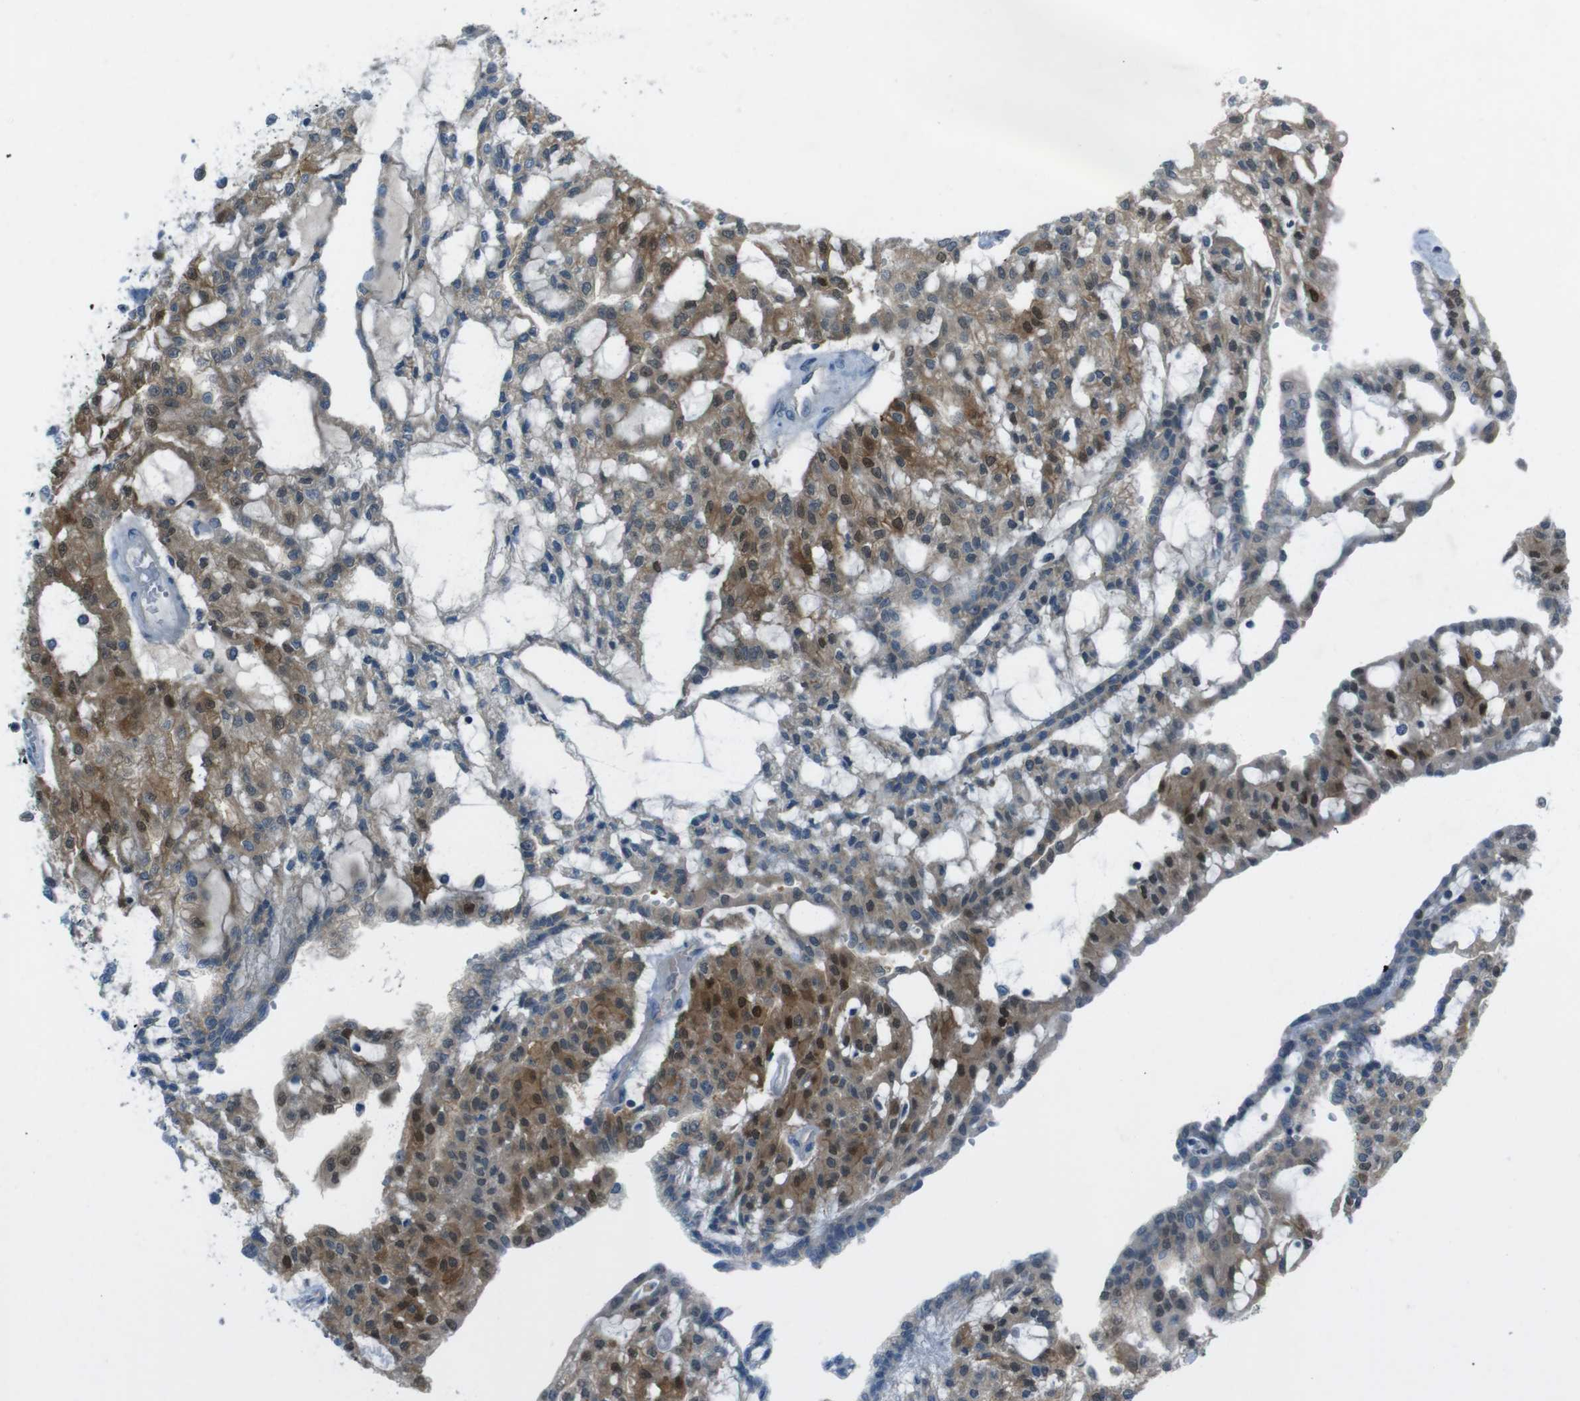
{"staining": {"intensity": "moderate", "quantity": "25%-75%", "location": "cytoplasmic/membranous,nuclear"}, "tissue": "renal cancer", "cell_type": "Tumor cells", "image_type": "cancer", "snomed": [{"axis": "morphology", "description": "Adenocarcinoma, NOS"}, {"axis": "topography", "description": "Kidney"}], "caption": "Approximately 25%-75% of tumor cells in adenocarcinoma (renal) show moderate cytoplasmic/membranous and nuclear protein staining as visualized by brown immunohistochemical staining.", "gene": "ZDHHC20", "patient": {"sex": "male", "age": 63}}